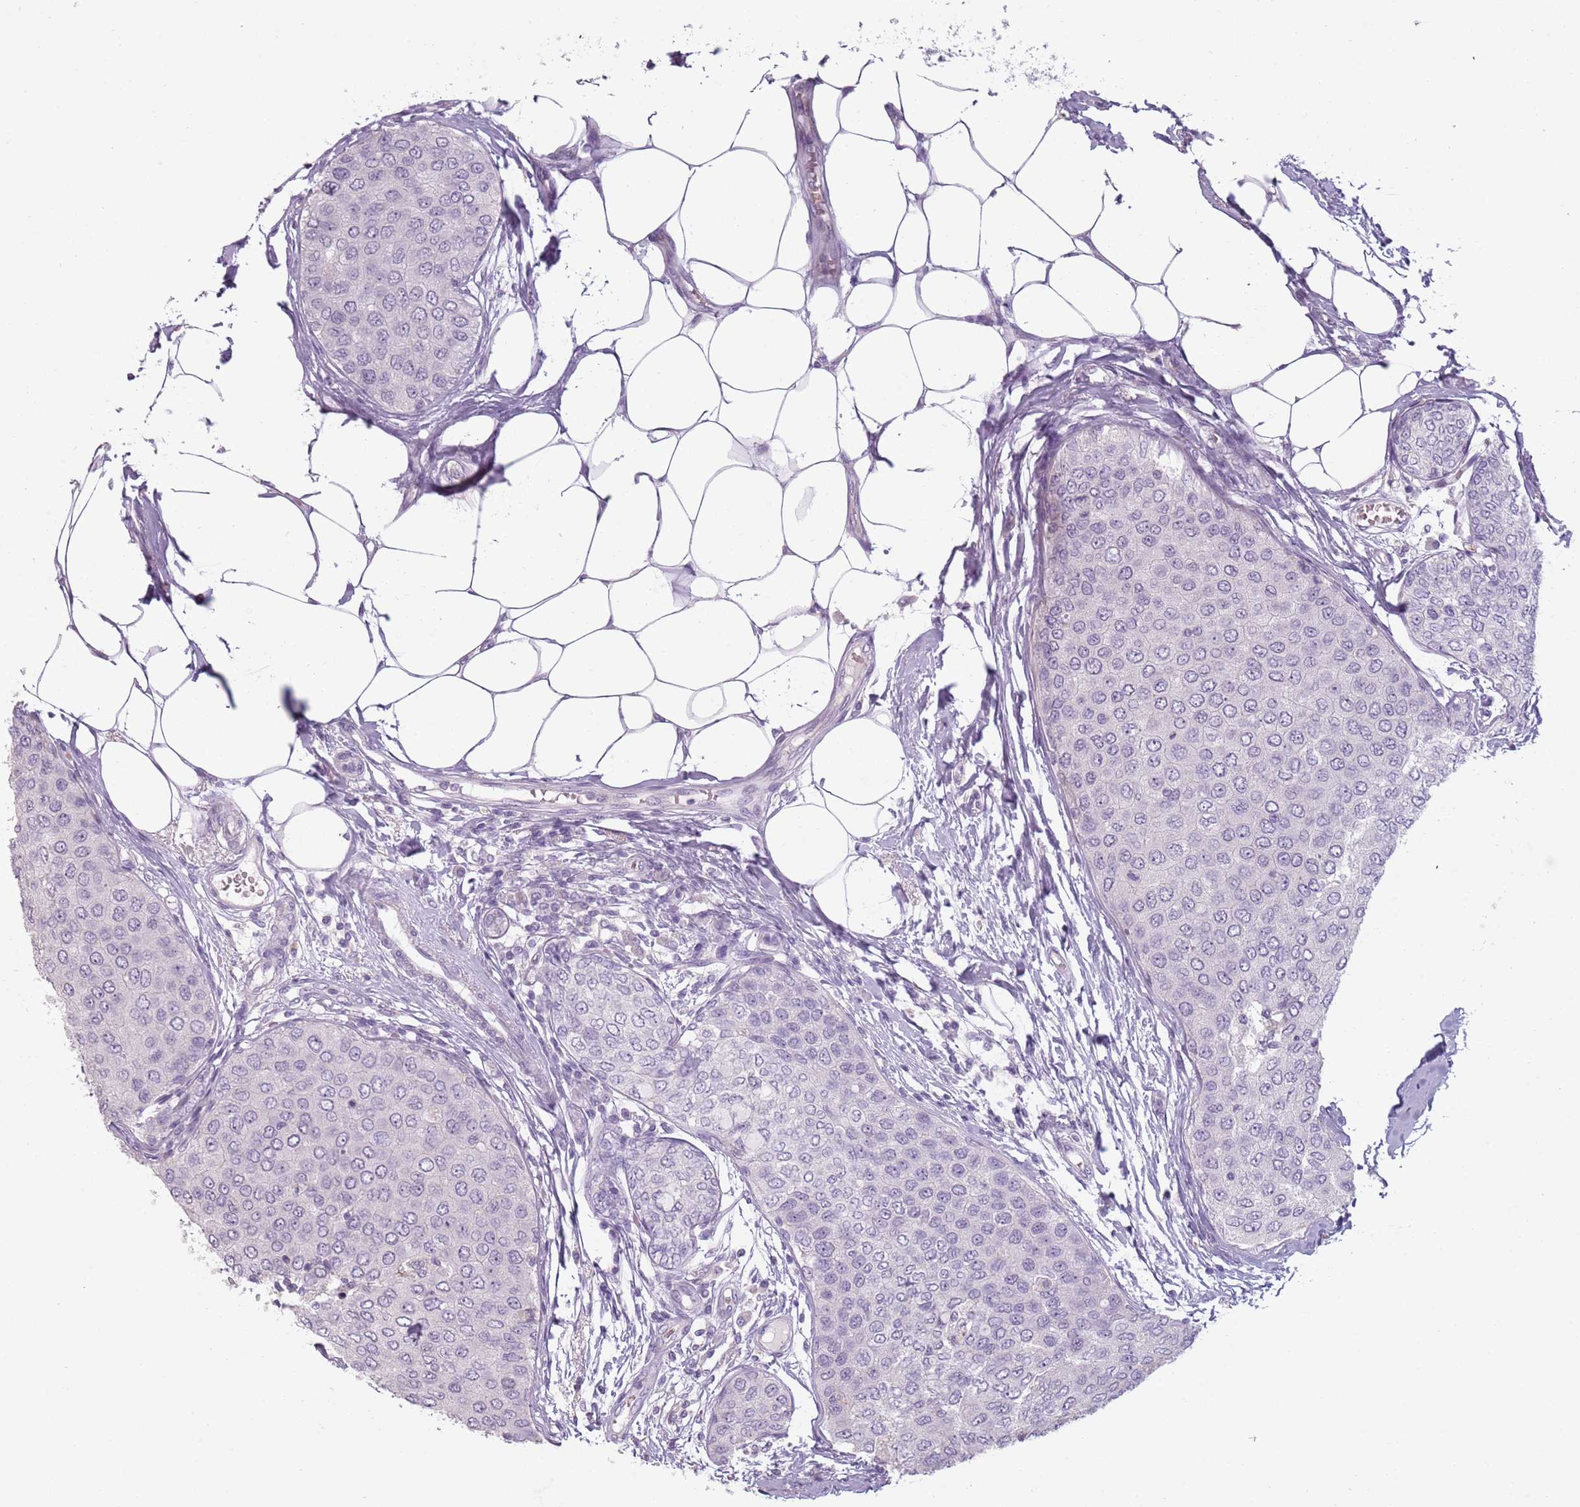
{"staining": {"intensity": "negative", "quantity": "none", "location": "none"}, "tissue": "breast cancer", "cell_type": "Tumor cells", "image_type": "cancer", "snomed": [{"axis": "morphology", "description": "Duct carcinoma"}, {"axis": "topography", "description": "Breast"}], "caption": "This histopathology image is of breast cancer (infiltrating ductal carcinoma) stained with immunohistochemistry to label a protein in brown with the nuclei are counter-stained blue. There is no positivity in tumor cells.", "gene": "PIEZO1", "patient": {"sex": "female", "age": 72}}